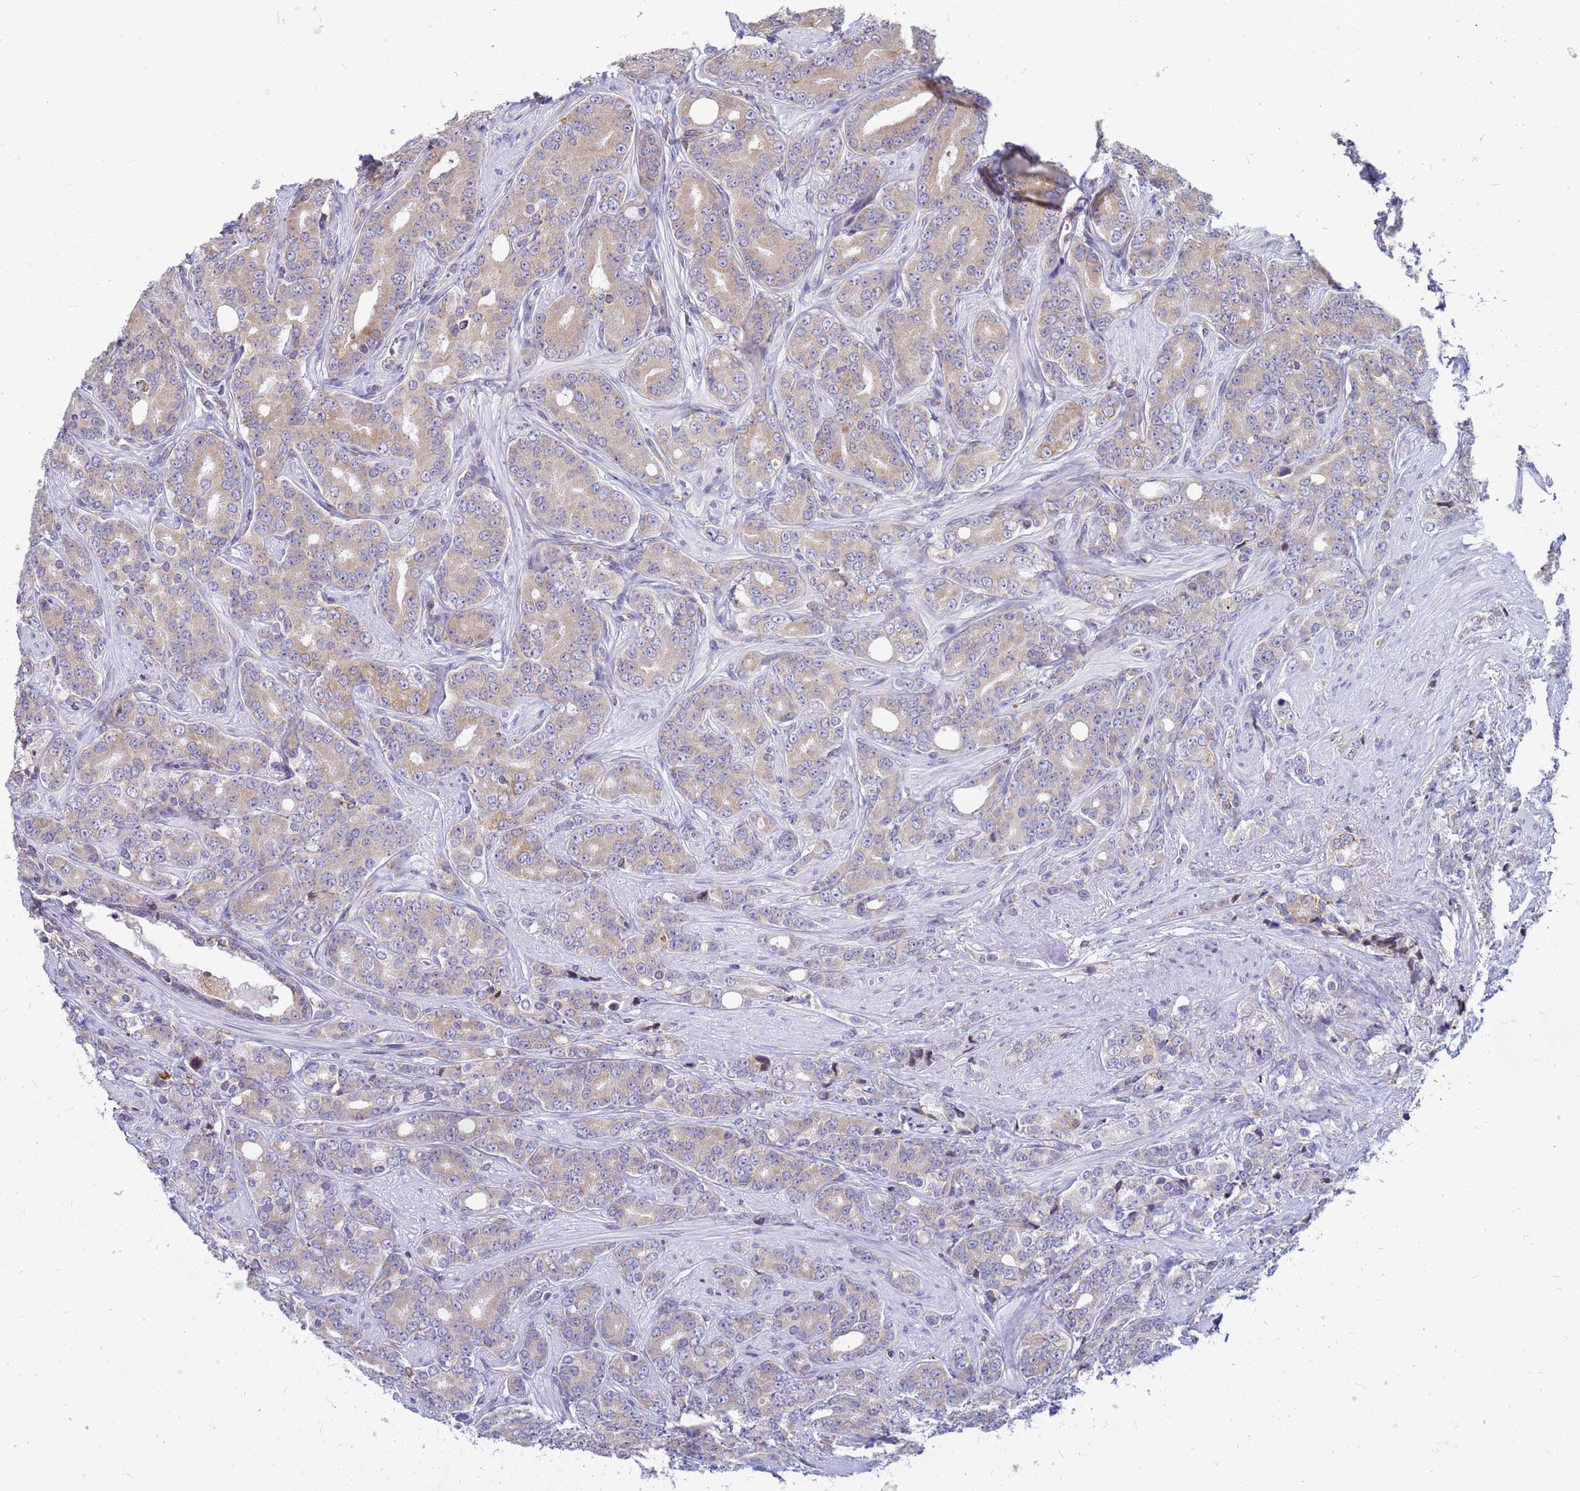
{"staining": {"intensity": "weak", "quantity": ">75%", "location": "cytoplasmic/membranous"}, "tissue": "prostate cancer", "cell_type": "Tumor cells", "image_type": "cancer", "snomed": [{"axis": "morphology", "description": "Adenocarcinoma, High grade"}, {"axis": "topography", "description": "Prostate"}], "caption": "High-grade adenocarcinoma (prostate) was stained to show a protein in brown. There is low levels of weak cytoplasmic/membranous expression in about >75% of tumor cells. Immunohistochemistry stains the protein in brown and the nuclei are stained blue.", "gene": "SSR4", "patient": {"sex": "male", "age": 62}}